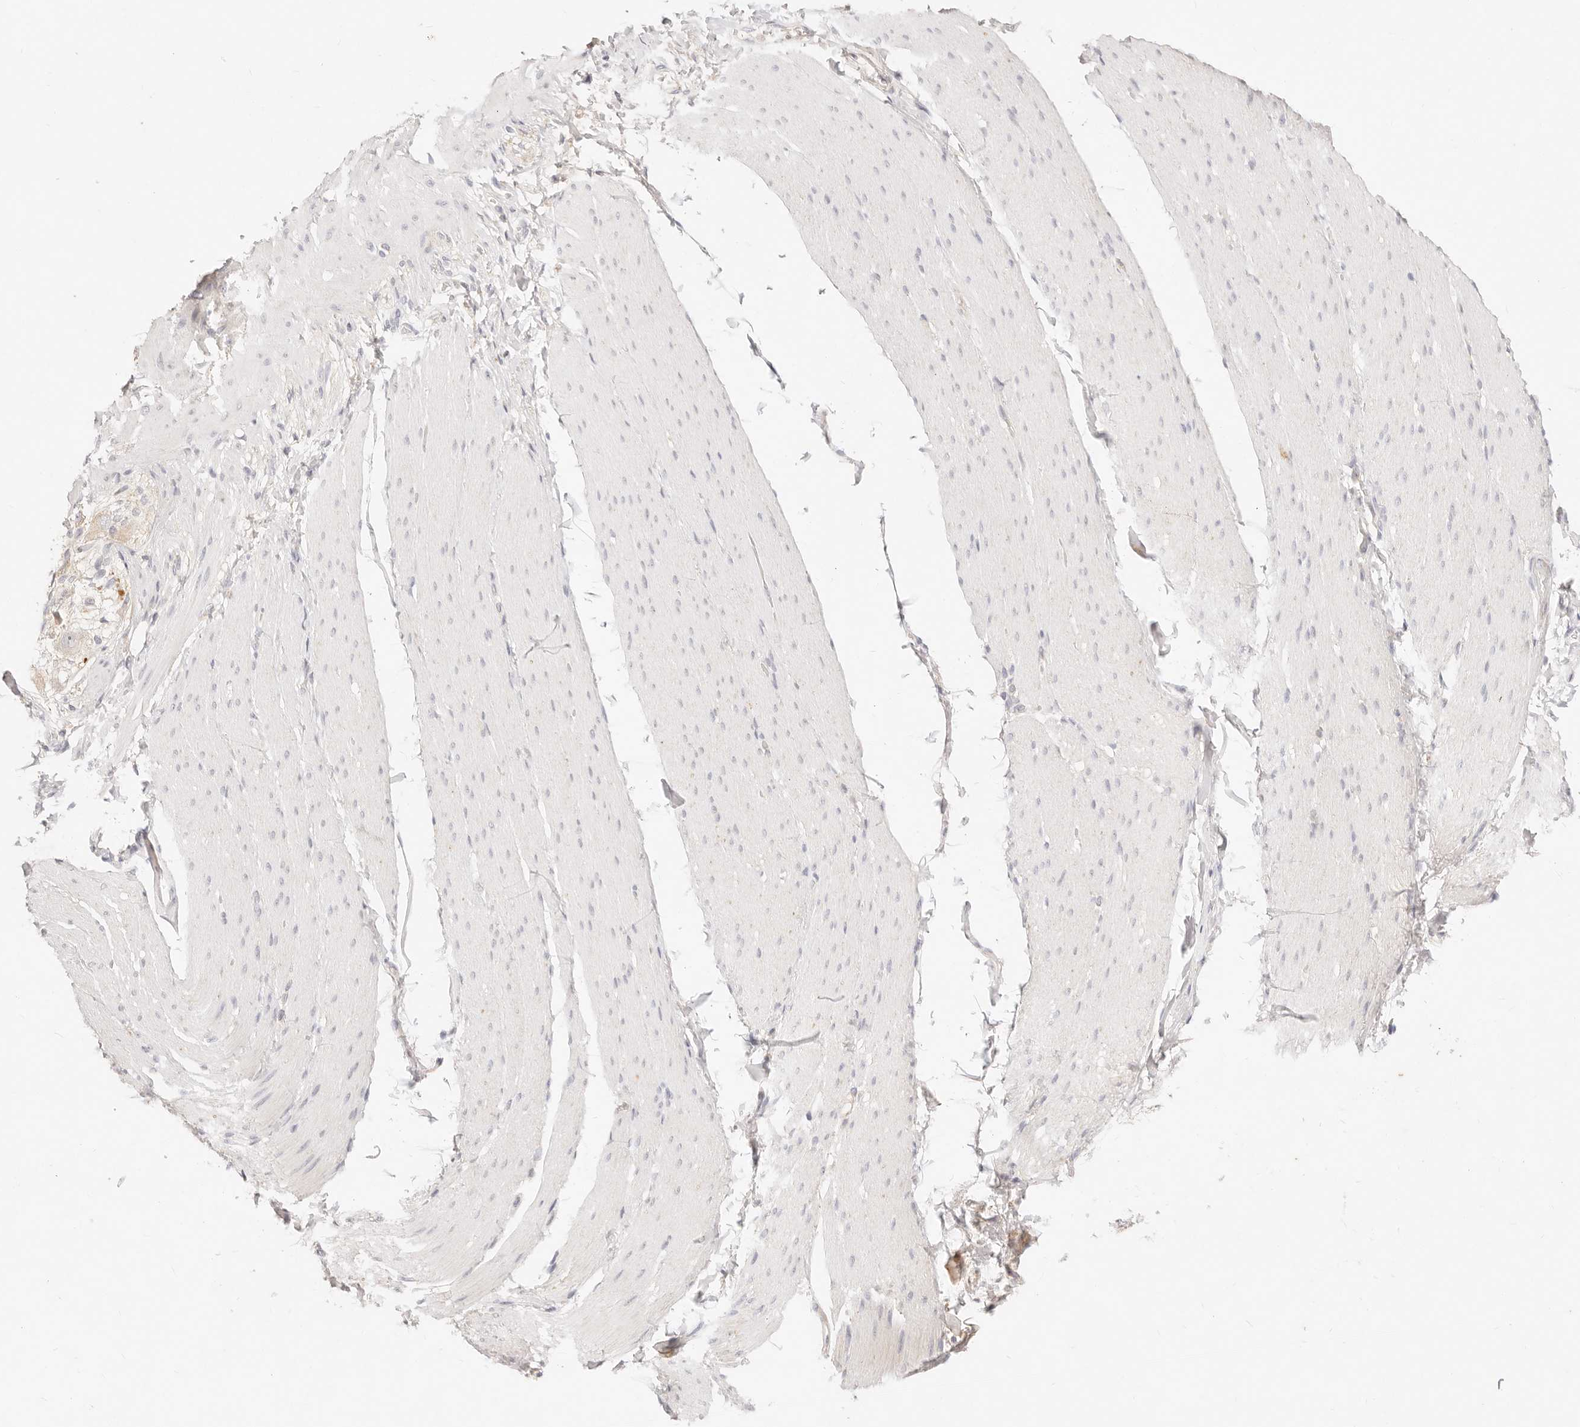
{"staining": {"intensity": "negative", "quantity": "none", "location": "none"}, "tissue": "smooth muscle", "cell_type": "Smooth muscle cells", "image_type": "normal", "snomed": [{"axis": "morphology", "description": "Normal tissue, NOS"}, {"axis": "topography", "description": "Smooth muscle"}, {"axis": "topography", "description": "Small intestine"}], "caption": "The immunohistochemistry micrograph has no significant positivity in smooth muscle cells of smooth muscle.", "gene": "ACOX1", "patient": {"sex": "female", "age": 84}}